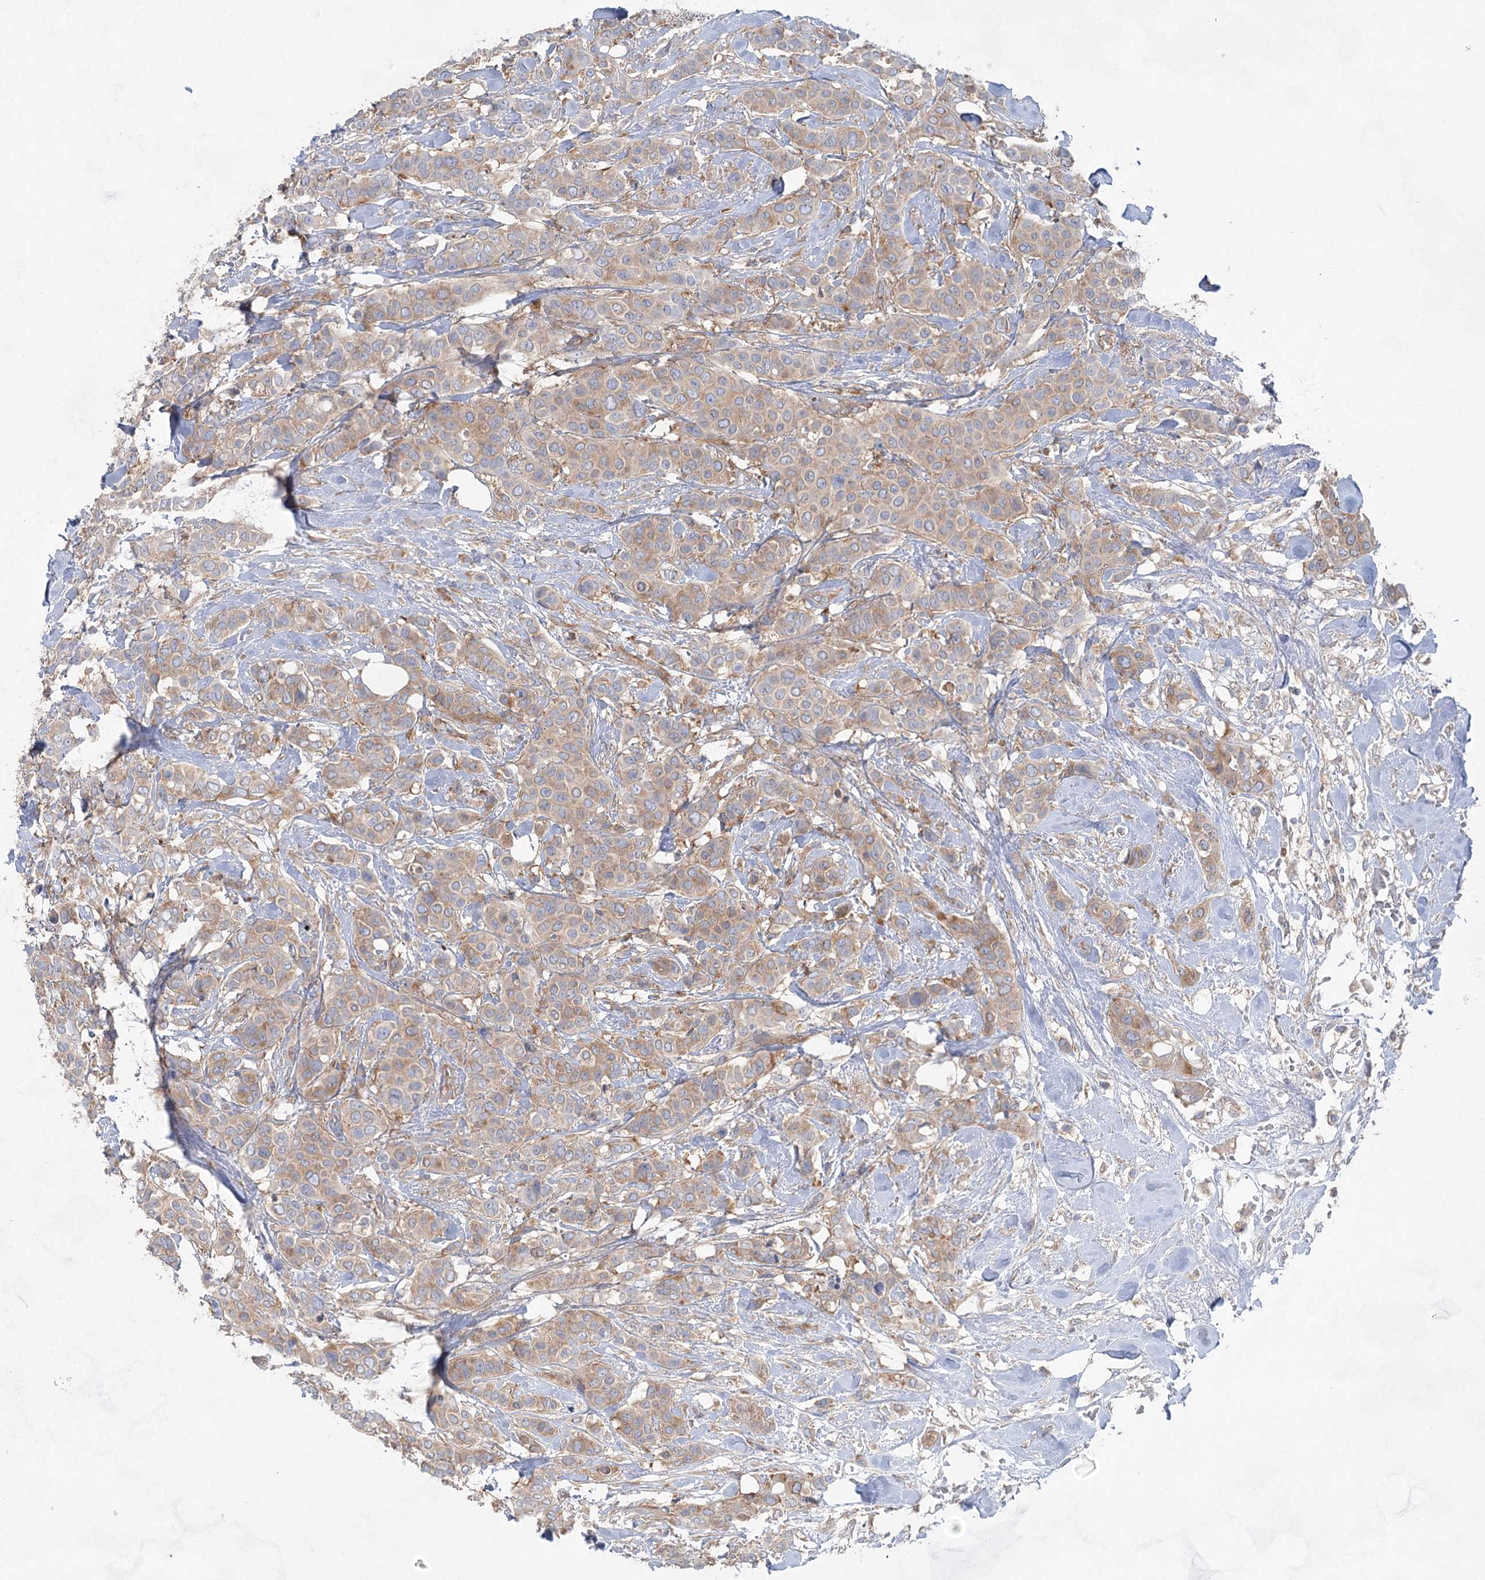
{"staining": {"intensity": "weak", "quantity": "25%-75%", "location": "cytoplasmic/membranous"}, "tissue": "breast cancer", "cell_type": "Tumor cells", "image_type": "cancer", "snomed": [{"axis": "morphology", "description": "Lobular carcinoma"}, {"axis": "topography", "description": "Breast"}], "caption": "Brown immunohistochemical staining in breast cancer (lobular carcinoma) reveals weak cytoplasmic/membranous expression in about 25%-75% of tumor cells.", "gene": "EIF3A", "patient": {"sex": "female", "age": 51}}